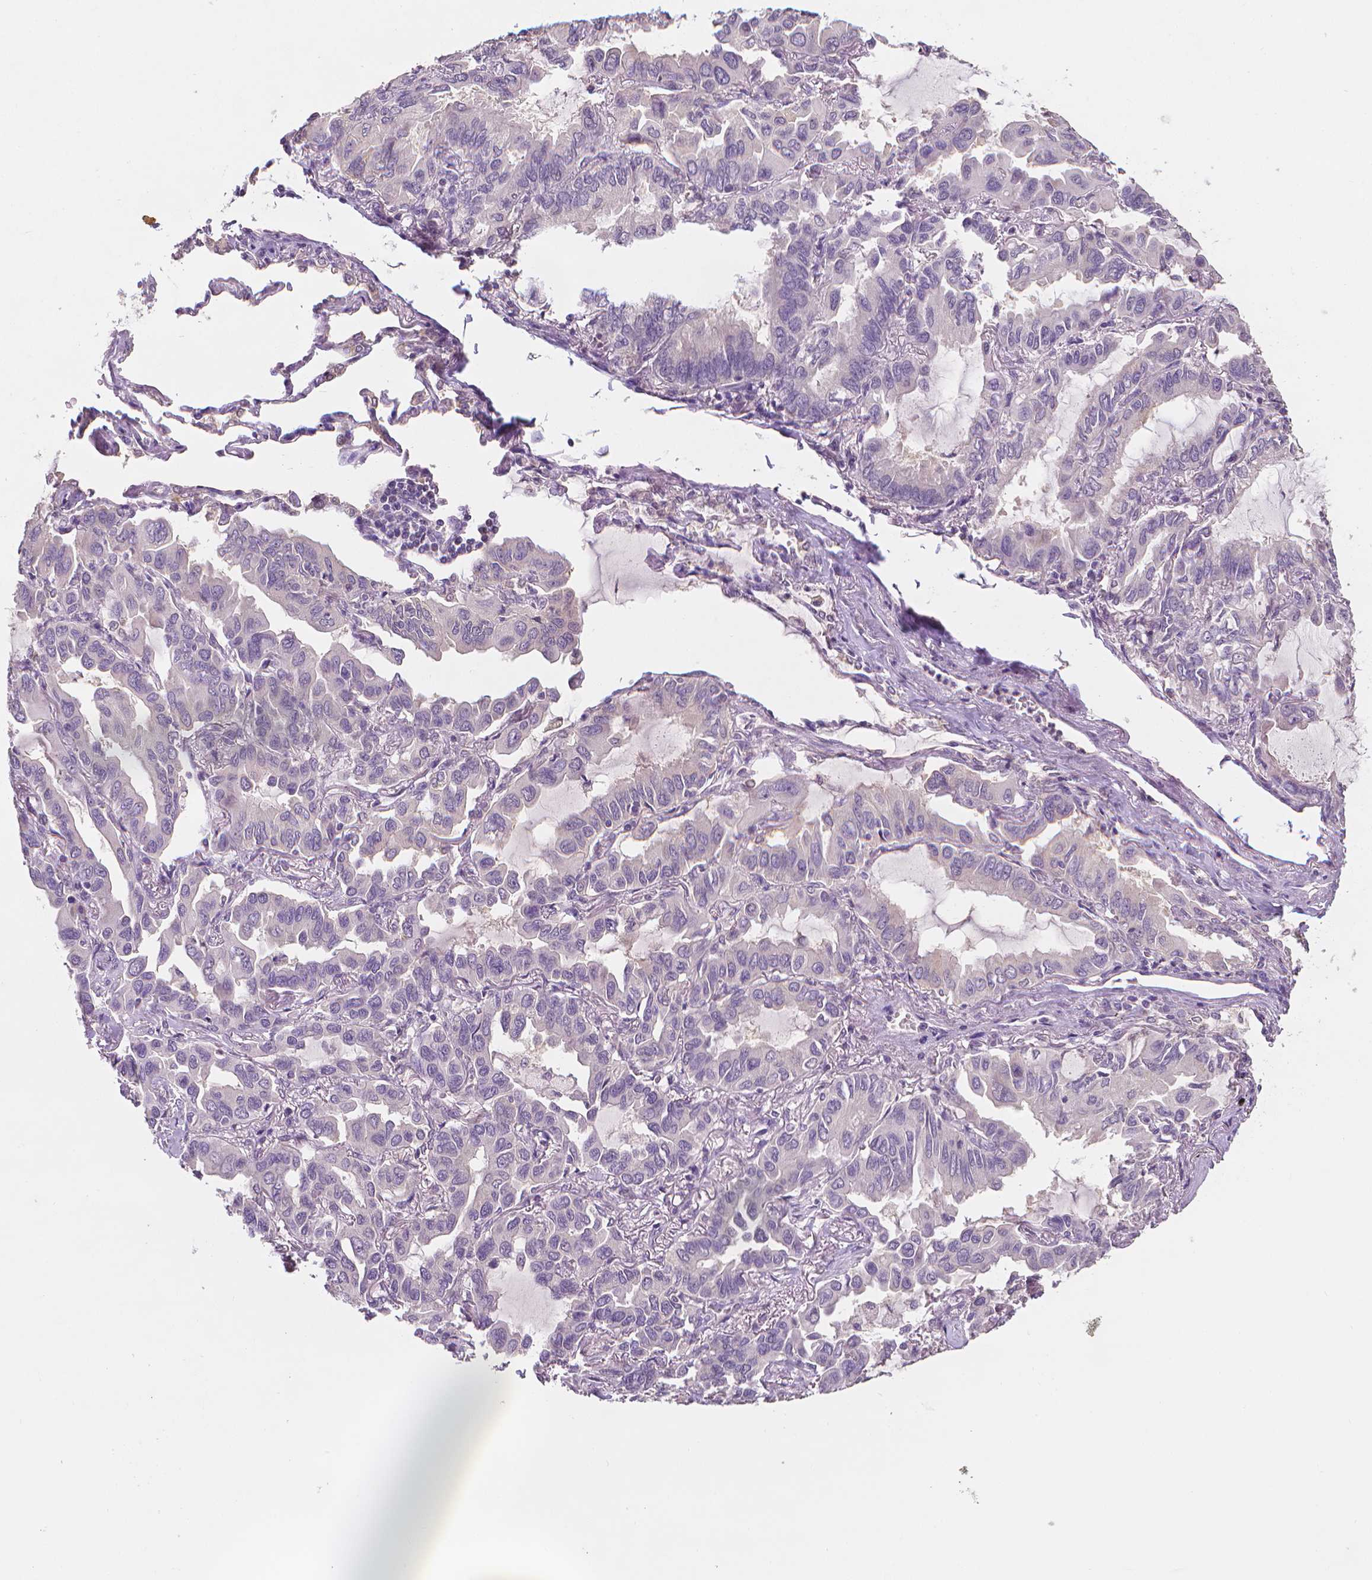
{"staining": {"intensity": "negative", "quantity": "none", "location": "none"}, "tissue": "lung cancer", "cell_type": "Tumor cells", "image_type": "cancer", "snomed": [{"axis": "morphology", "description": "Adenocarcinoma, NOS"}, {"axis": "topography", "description": "Lung"}], "caption": "Immunohistochemistry micrograph of lung adenocarcinoma stained for a protein (brown), which demonstrates no positivity in tumor cells. (DAB (3,3'-diaminobenzidine) IHC with hematoxylin counter stain).", "gene": "FASN", "patient": {"sex": "male", "age": 64}}